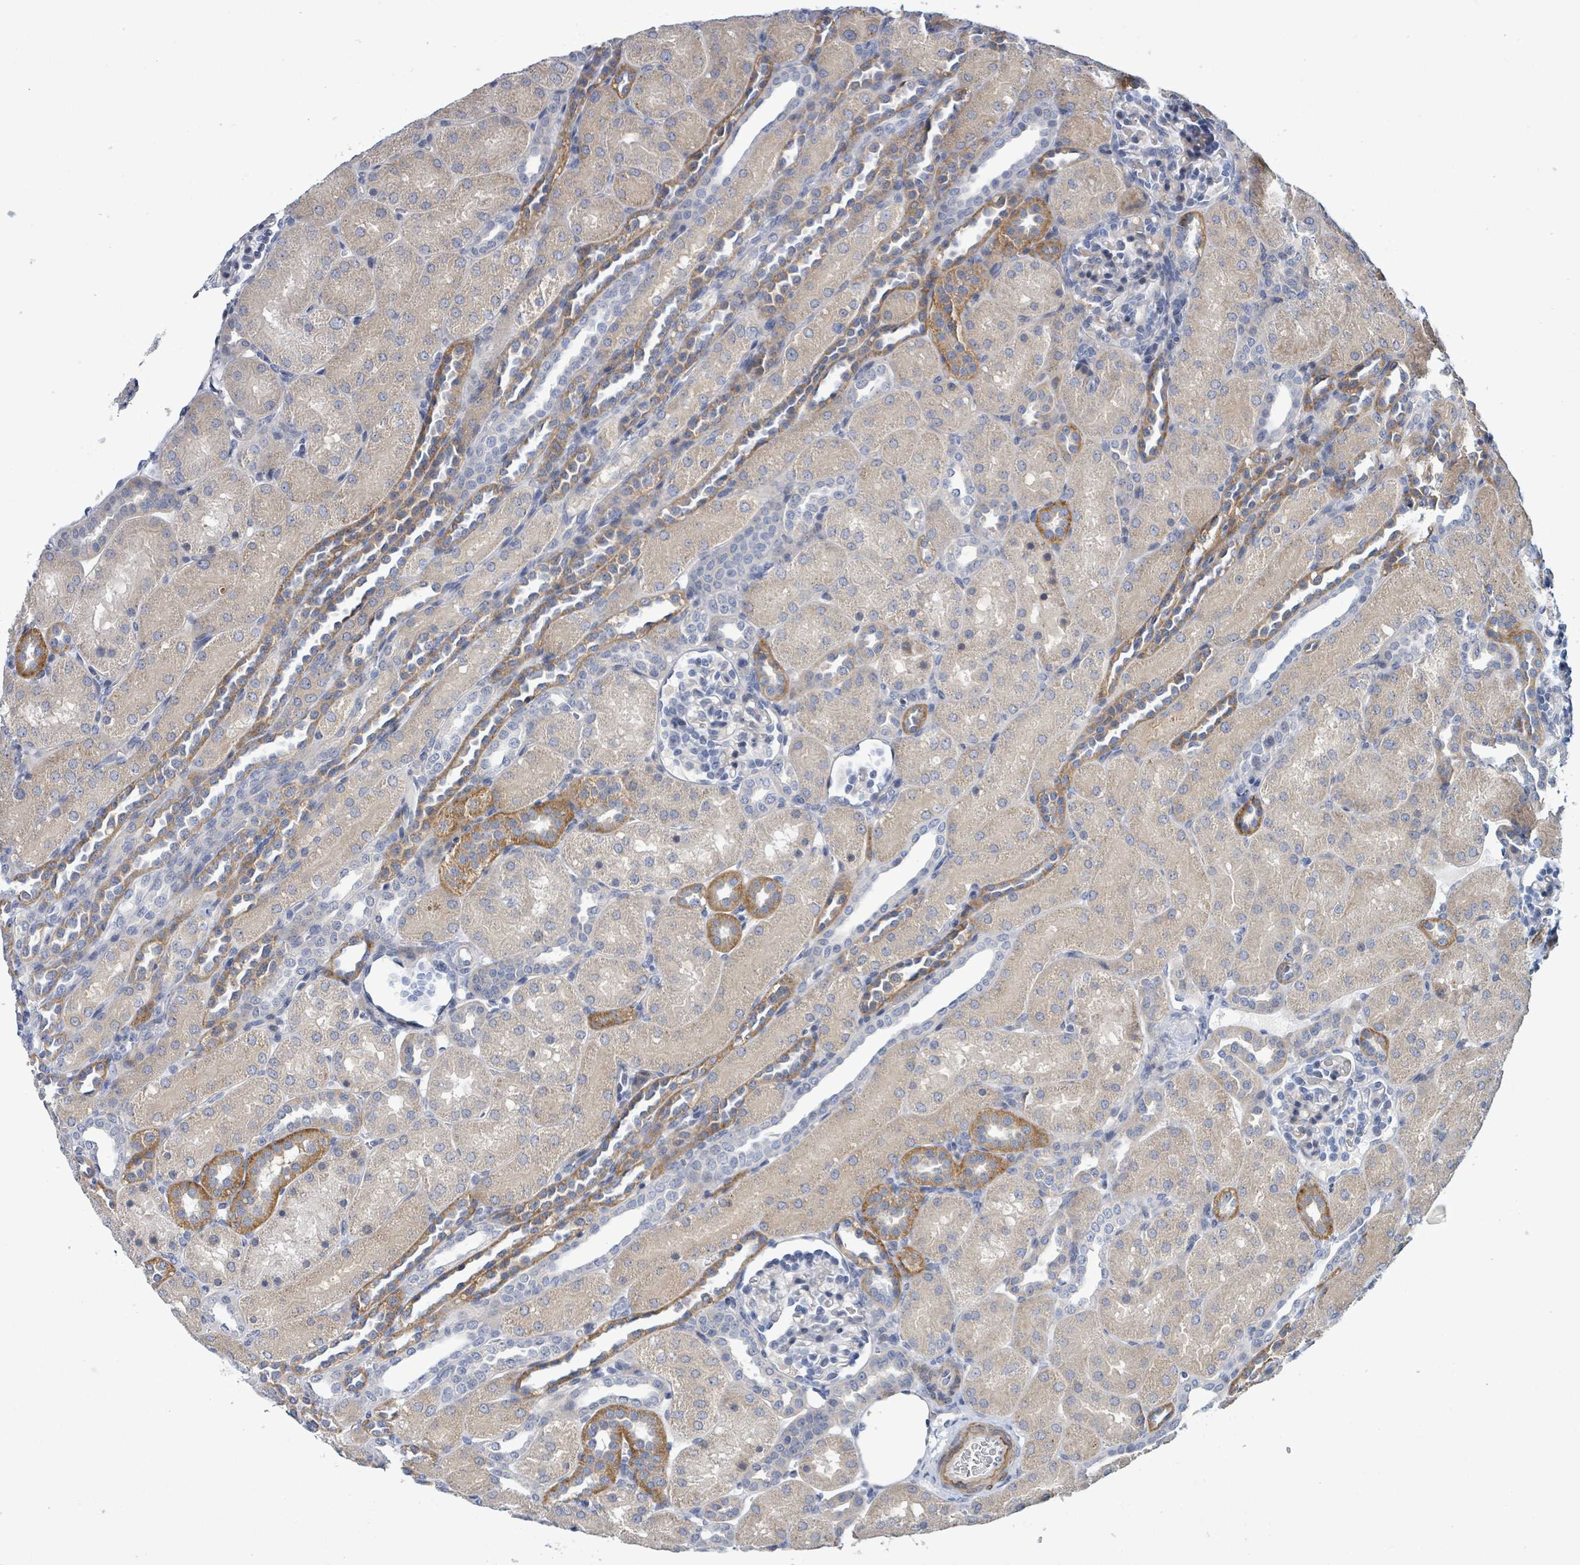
{"staining": {"intensity": "negative", "quantity": "none", "location": "none"}, "tissue": "kidney", "cell_type": "Cells in glomeruli", "image_type": "normal", "snomed": [{"axis": "morphology", "description": "Normal tissue, NOS"}, {"axis": "topography", "description": "Kidney"}], "caption": "Kidney stained for a protein using IHC exhibits no positivity cells in glomeruli.", "gene": "C9orf152", "patient": {"sex": "male", "age": 1}}